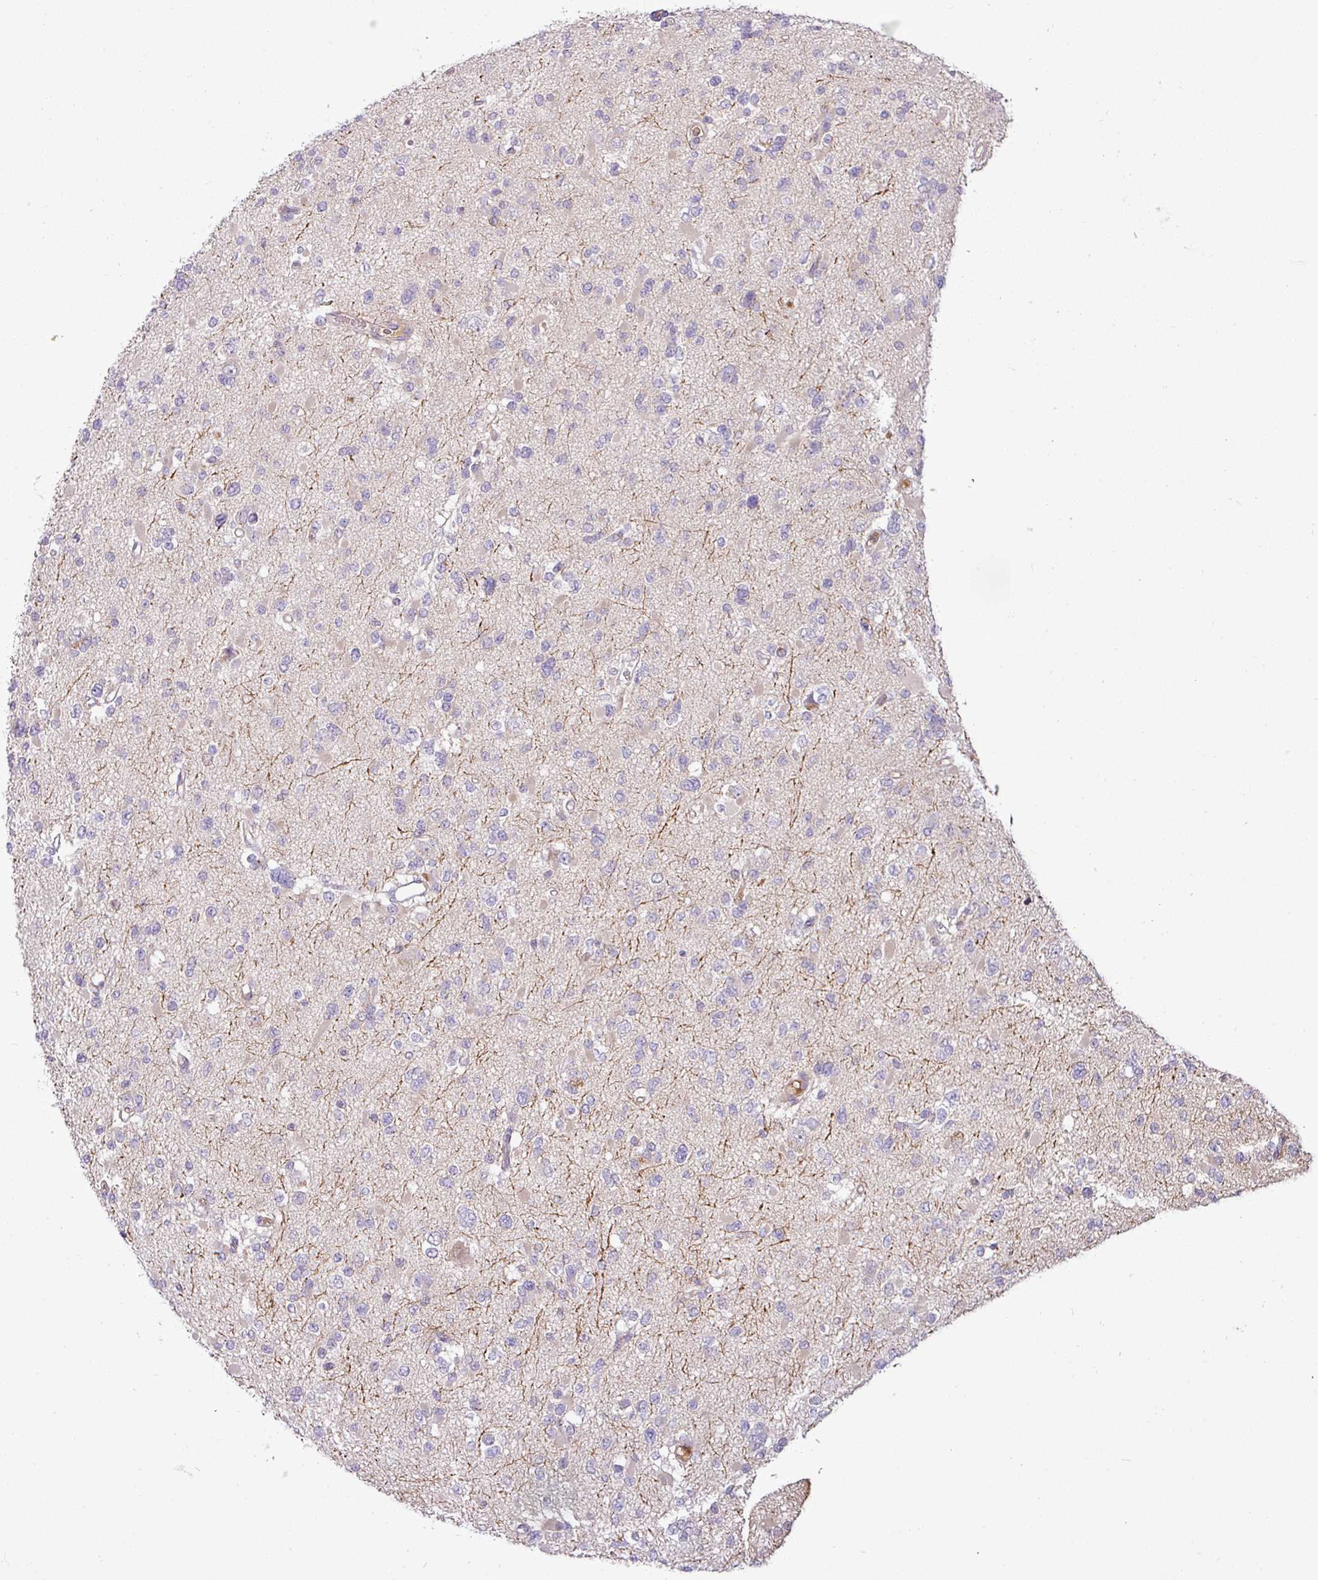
{"staining": {"intensity": "negative", "quantity": "none", "location": "none"}, "tissue": "glioma", "cell_type": "Tumor cells", "image_type": "cancer", "snomed": [{"axis": "morphology", "description": "Glioma, malignant, Low grade"}, {"axis": "topography", "description": "Brain"}], "caption": "Glioma stained for a protein using immunohistochemistry (IHC) demonstrates no expression tumor cells.", "gene": "APOM", "patient": {"sex": "female", "age": 22}}